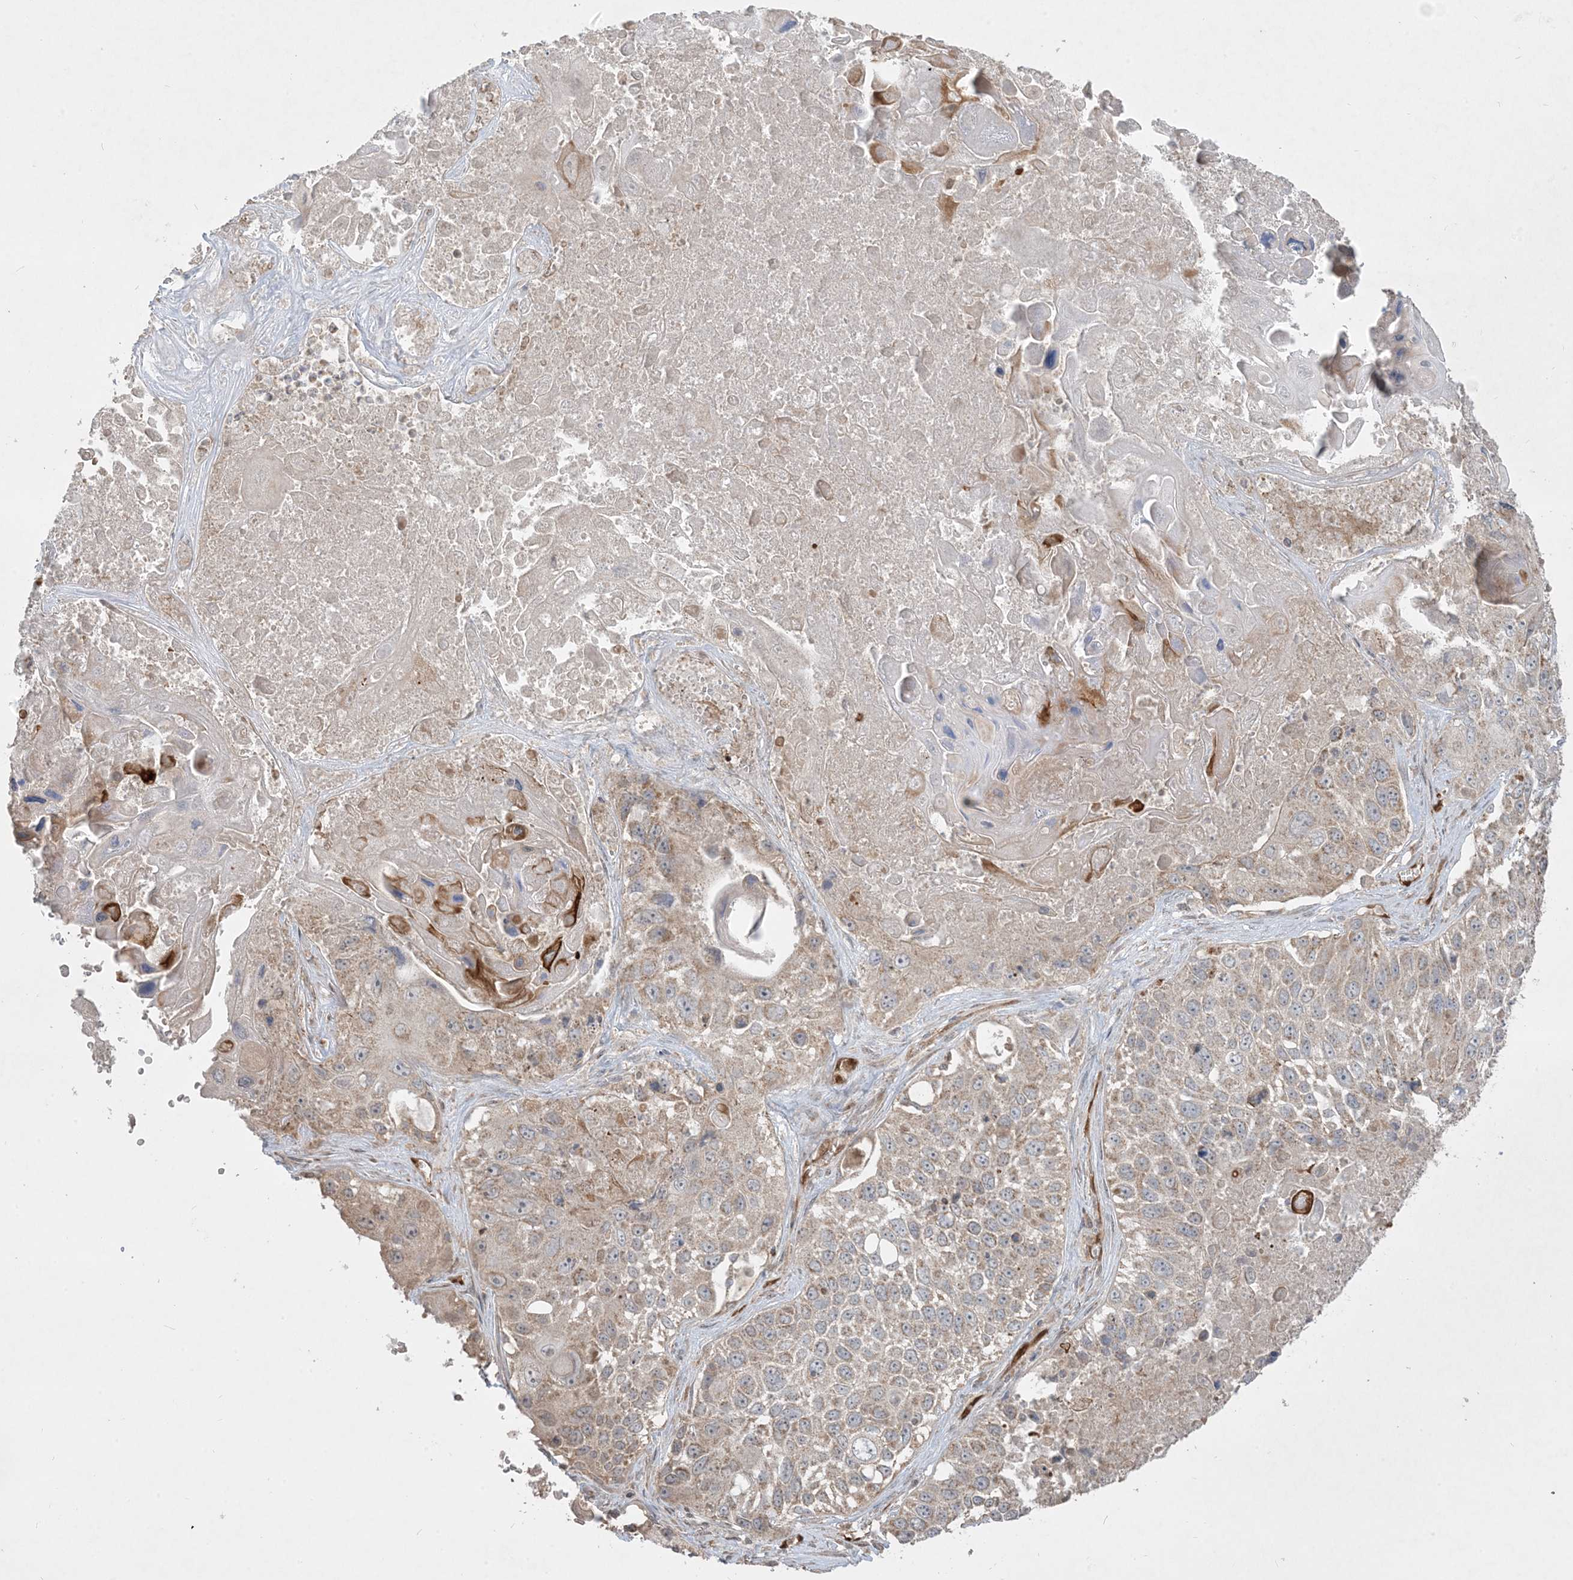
{"staining": {"intensity": "weak", "quantity": ">75%", "location": "cytoplasmic/membranous"}, "tissue": "lung cancer", "cell_type": "Tumor cells", "image_type": "cancer", "snomed": [{"axis": "morphology", "description": "Squamous cell carcinoma, NOS"}, {"axis": "topography", "description": "Lung"}], "caption": "Immunohistochemical staining of lung cancer (squamous cell carcinoma) reveals low levels of weak cytoplasmic/membranous protein positivity in approximately >75% of tumor cells. Nuclei are stained in blue.", "gene": "PPM1F", "patient": {"sex": "male", "age": 61}}